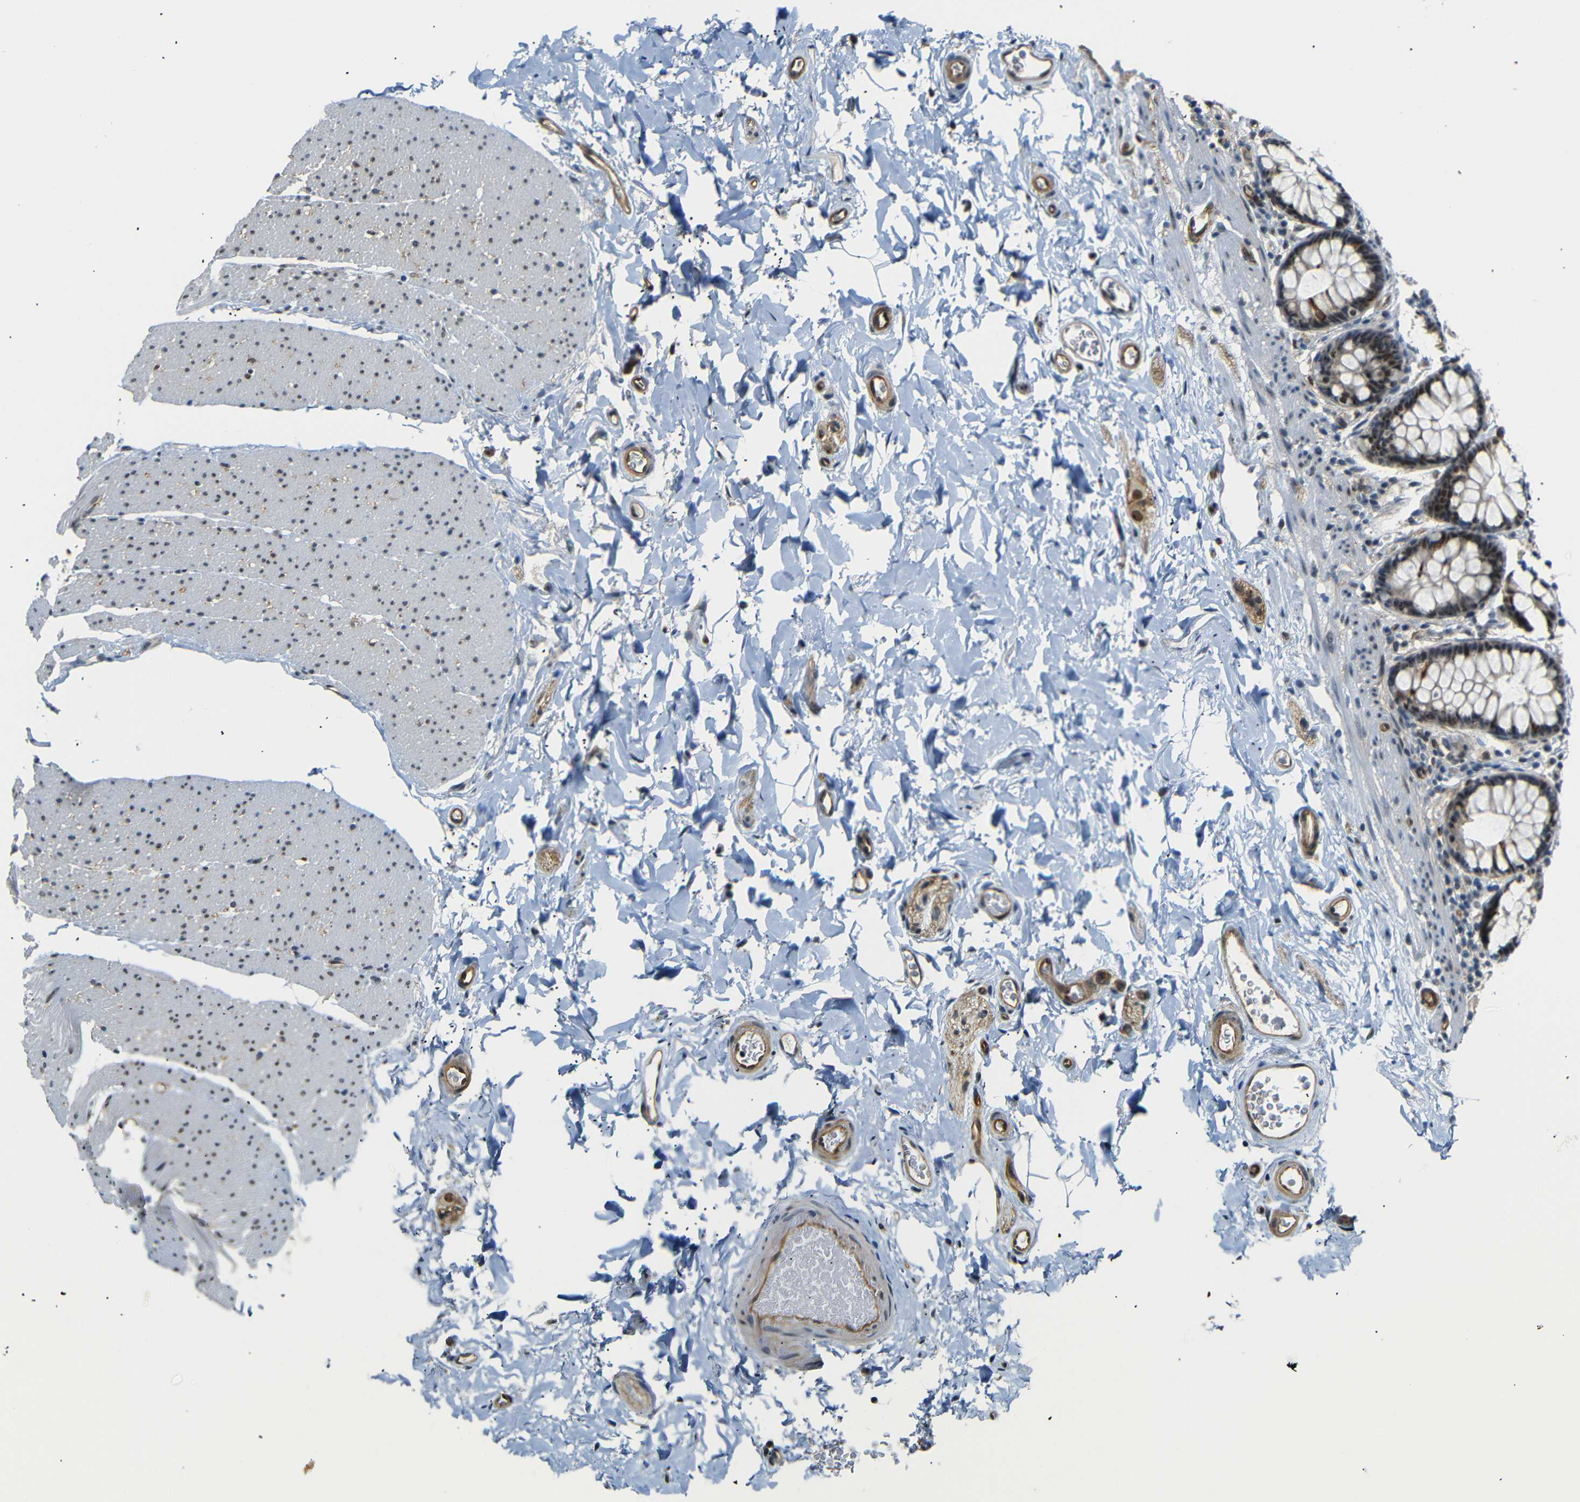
{"staining": {"intensity": "moderate", "quantity": ">75%", "location": "cytoplasmic/membranous,nuclear"}, "tissue": "colon", "cell_type": "Endothelial cells", "image_type": "normal", "snomed": [{"axis": "morphology", "description": "Normal tissue, NOS"}, {"axis": "topography", "description": "Colon"}], "caption": "High-power microscopy captured an immunohistochemistry photomicrograph of unremarkable colon, revealing moderate cytoplasmic/membranous,nuclear expression in approximately >75% of endothelial cells.", "gene": "PARN", "patient": {"sex": "female", "age": 80}}